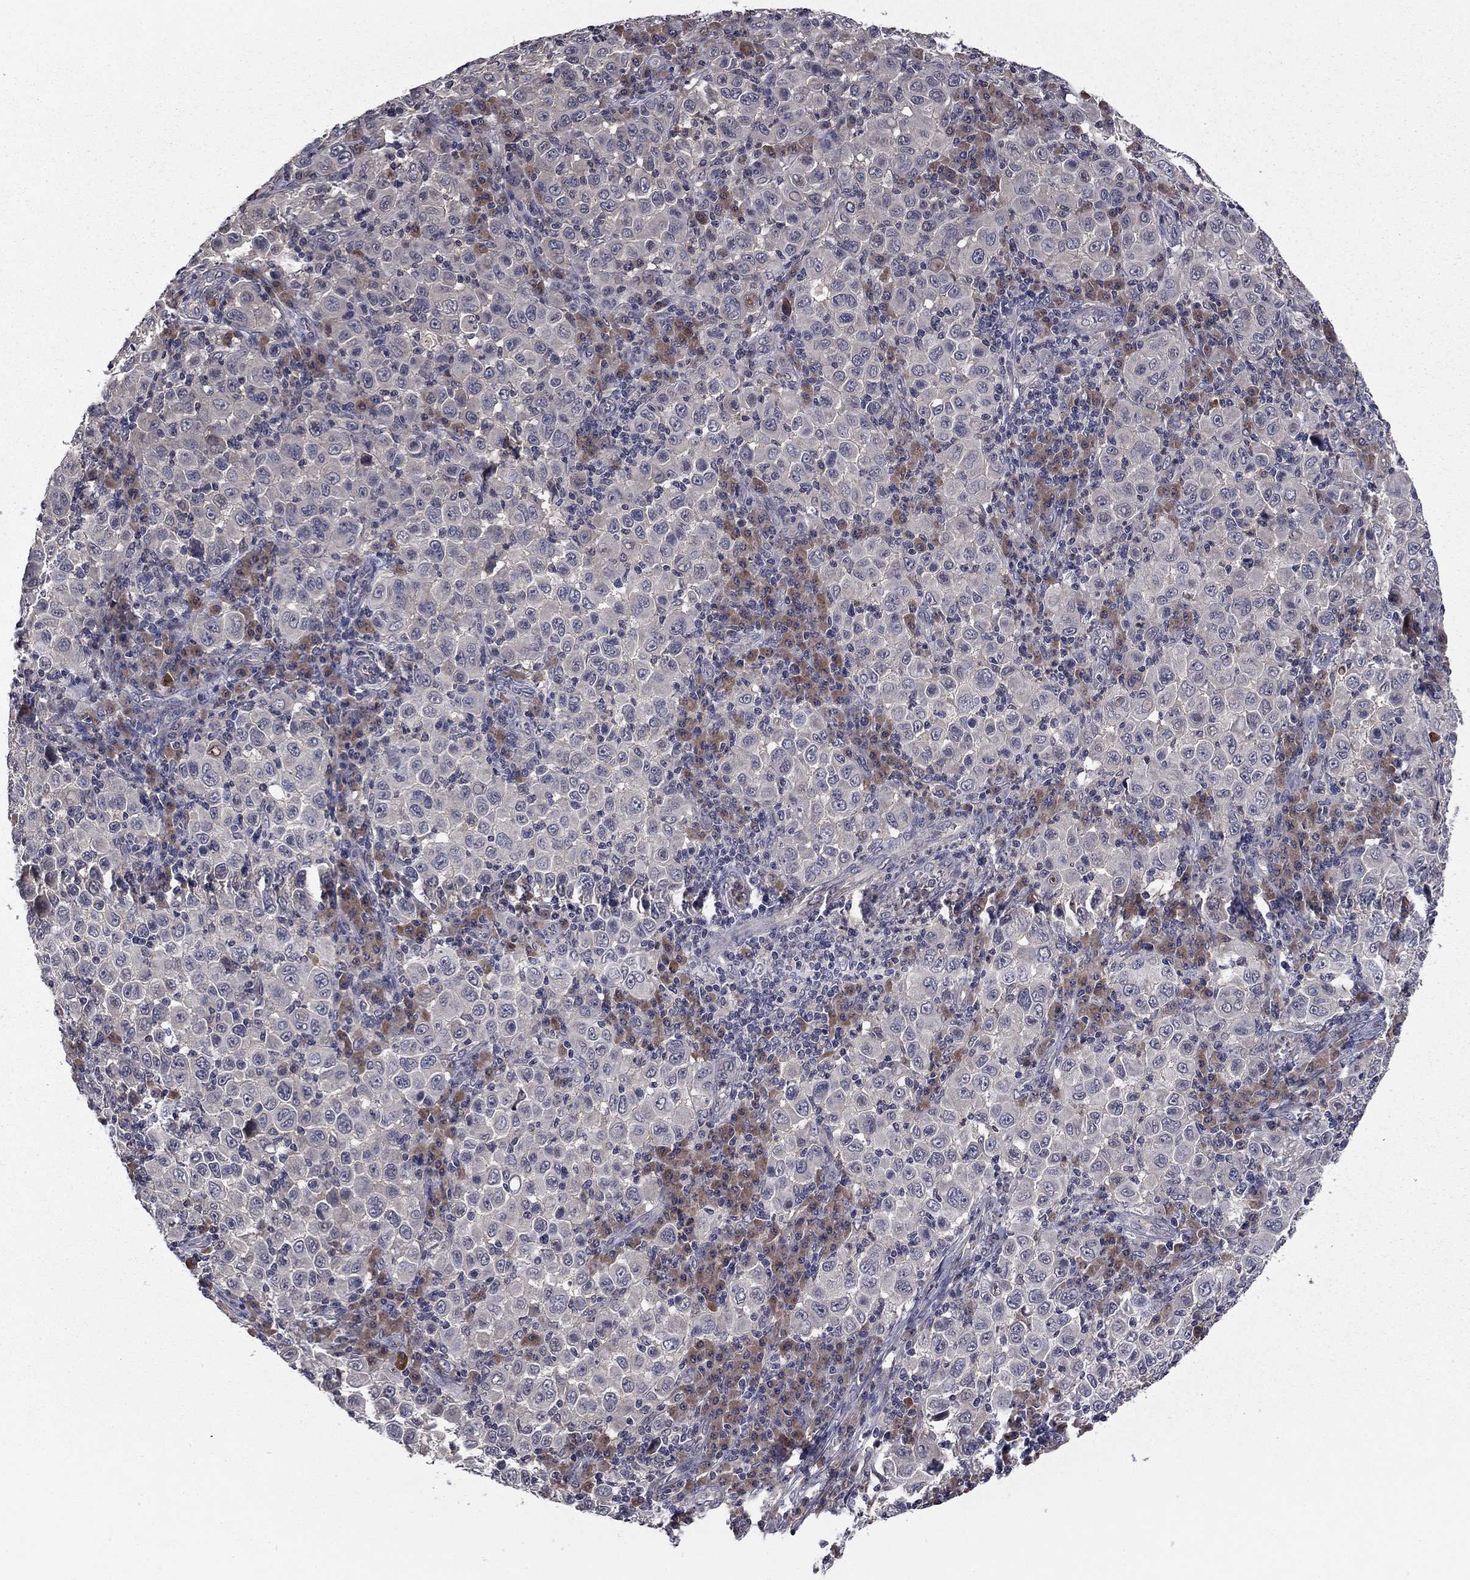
{"staining": {"intensity": "negative", "quantity": "none", "location": "none"}, "tissue": "melanoma", "cell_type": "Tumor cells", "image_type": "cancer", "snomed": [{"axis": "morphology", "description": "Malignant melanoma, NOS"}, {"axis": "topography", "description": "Skin"}], "caption": "Immunohistochemical staining of malignant melanoma demonstrates no significant expression in tumor cells.", "gene": "PROS1", "patient": {"sex": "female", "age": 57}}